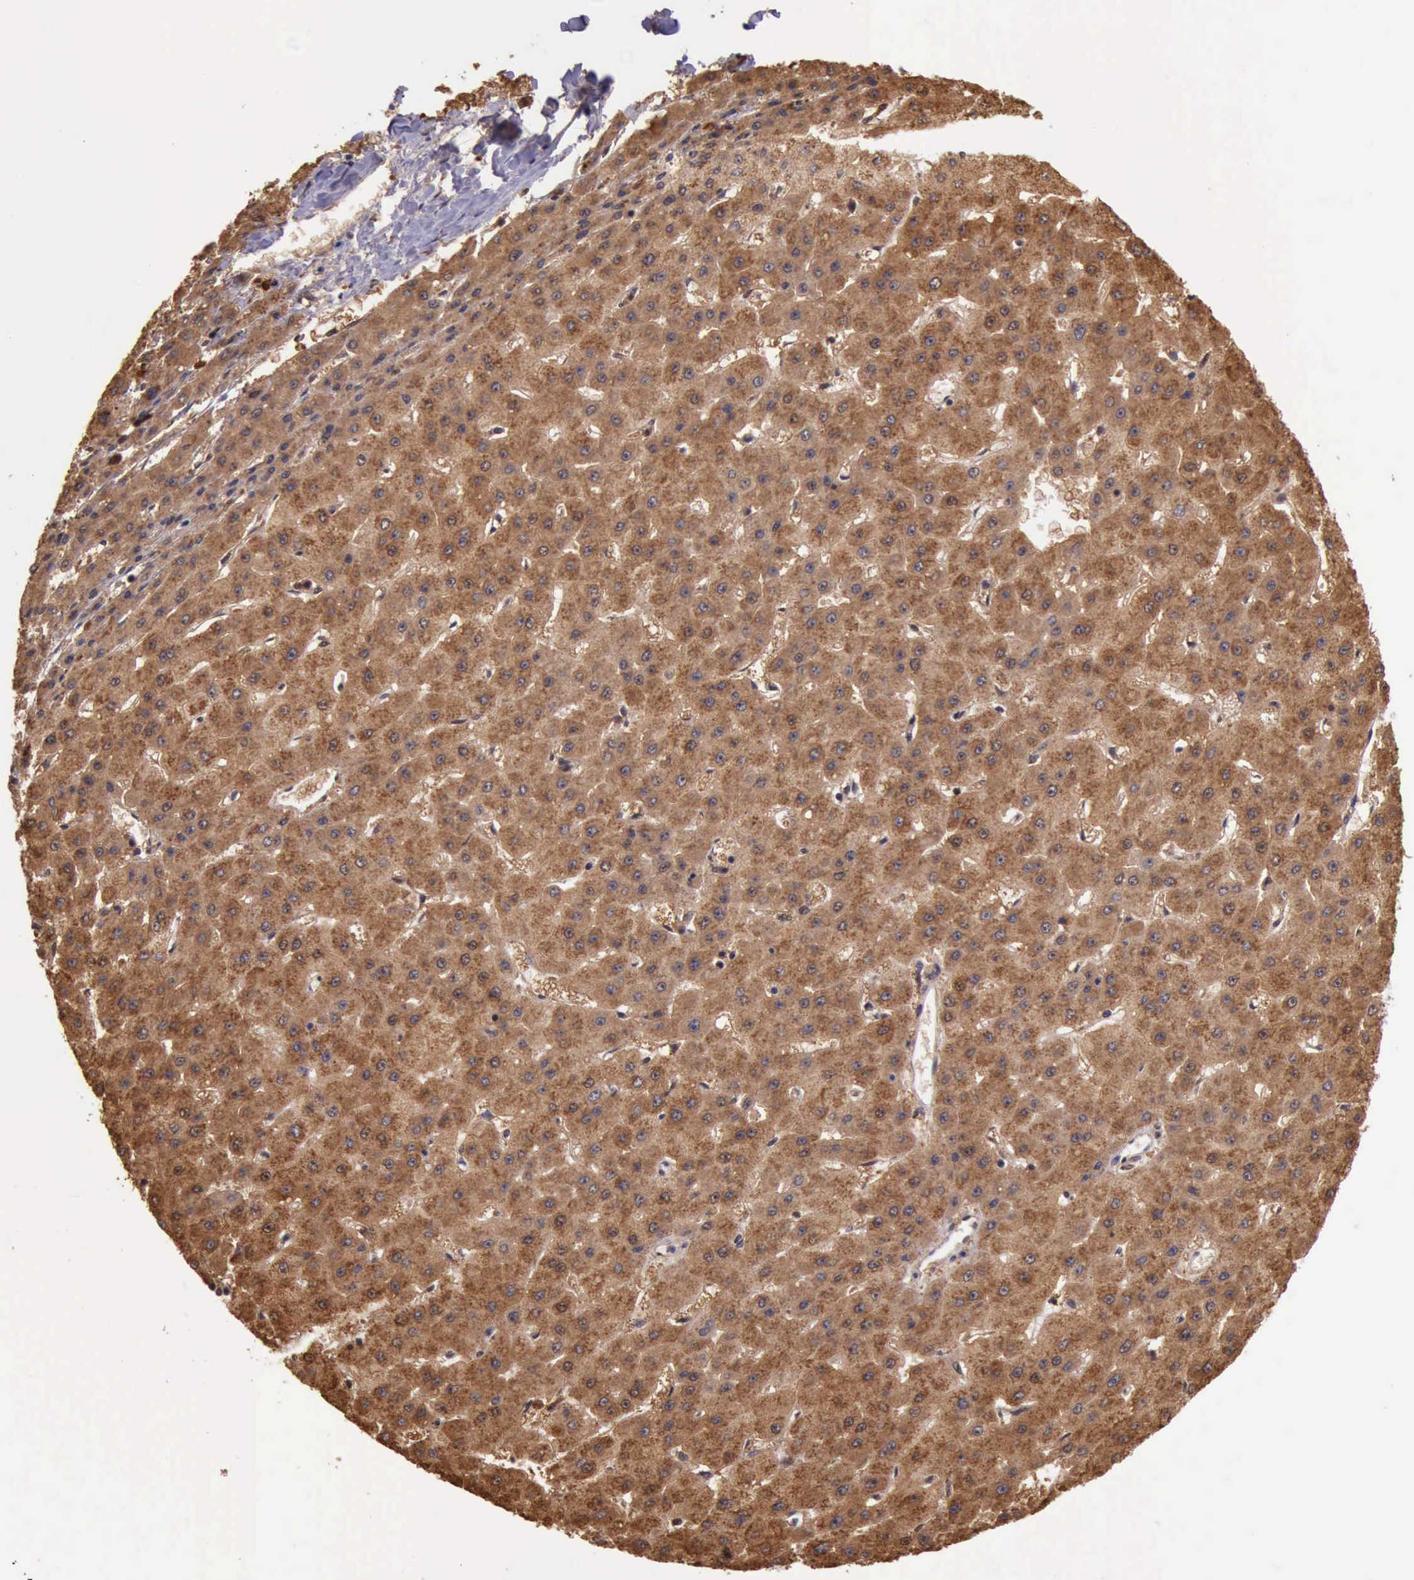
{"staining": {"intensity": "strong", "quantity": ">75%", "location": "cytoplasmic/membranous"}, "tissue": "liver cancer", "cell_type": "Tumor cells", "image_type": "cancer", "snomed": [{"axis": "morphology", "description": "Carcinoma, Hepatocellular, NOS"}, {"axis": "topography", "description": "Liver"}], "caption": "Immunohistochemistry histopathology image of liver hepatocellular carcinoma stained for a protein (brown), which reveals high levels of strong cytoplasmic/membranous staining in about >75% of tumor cells.", "gene": "PLEK2", "patient": {"sex": "female", "age": 52}}